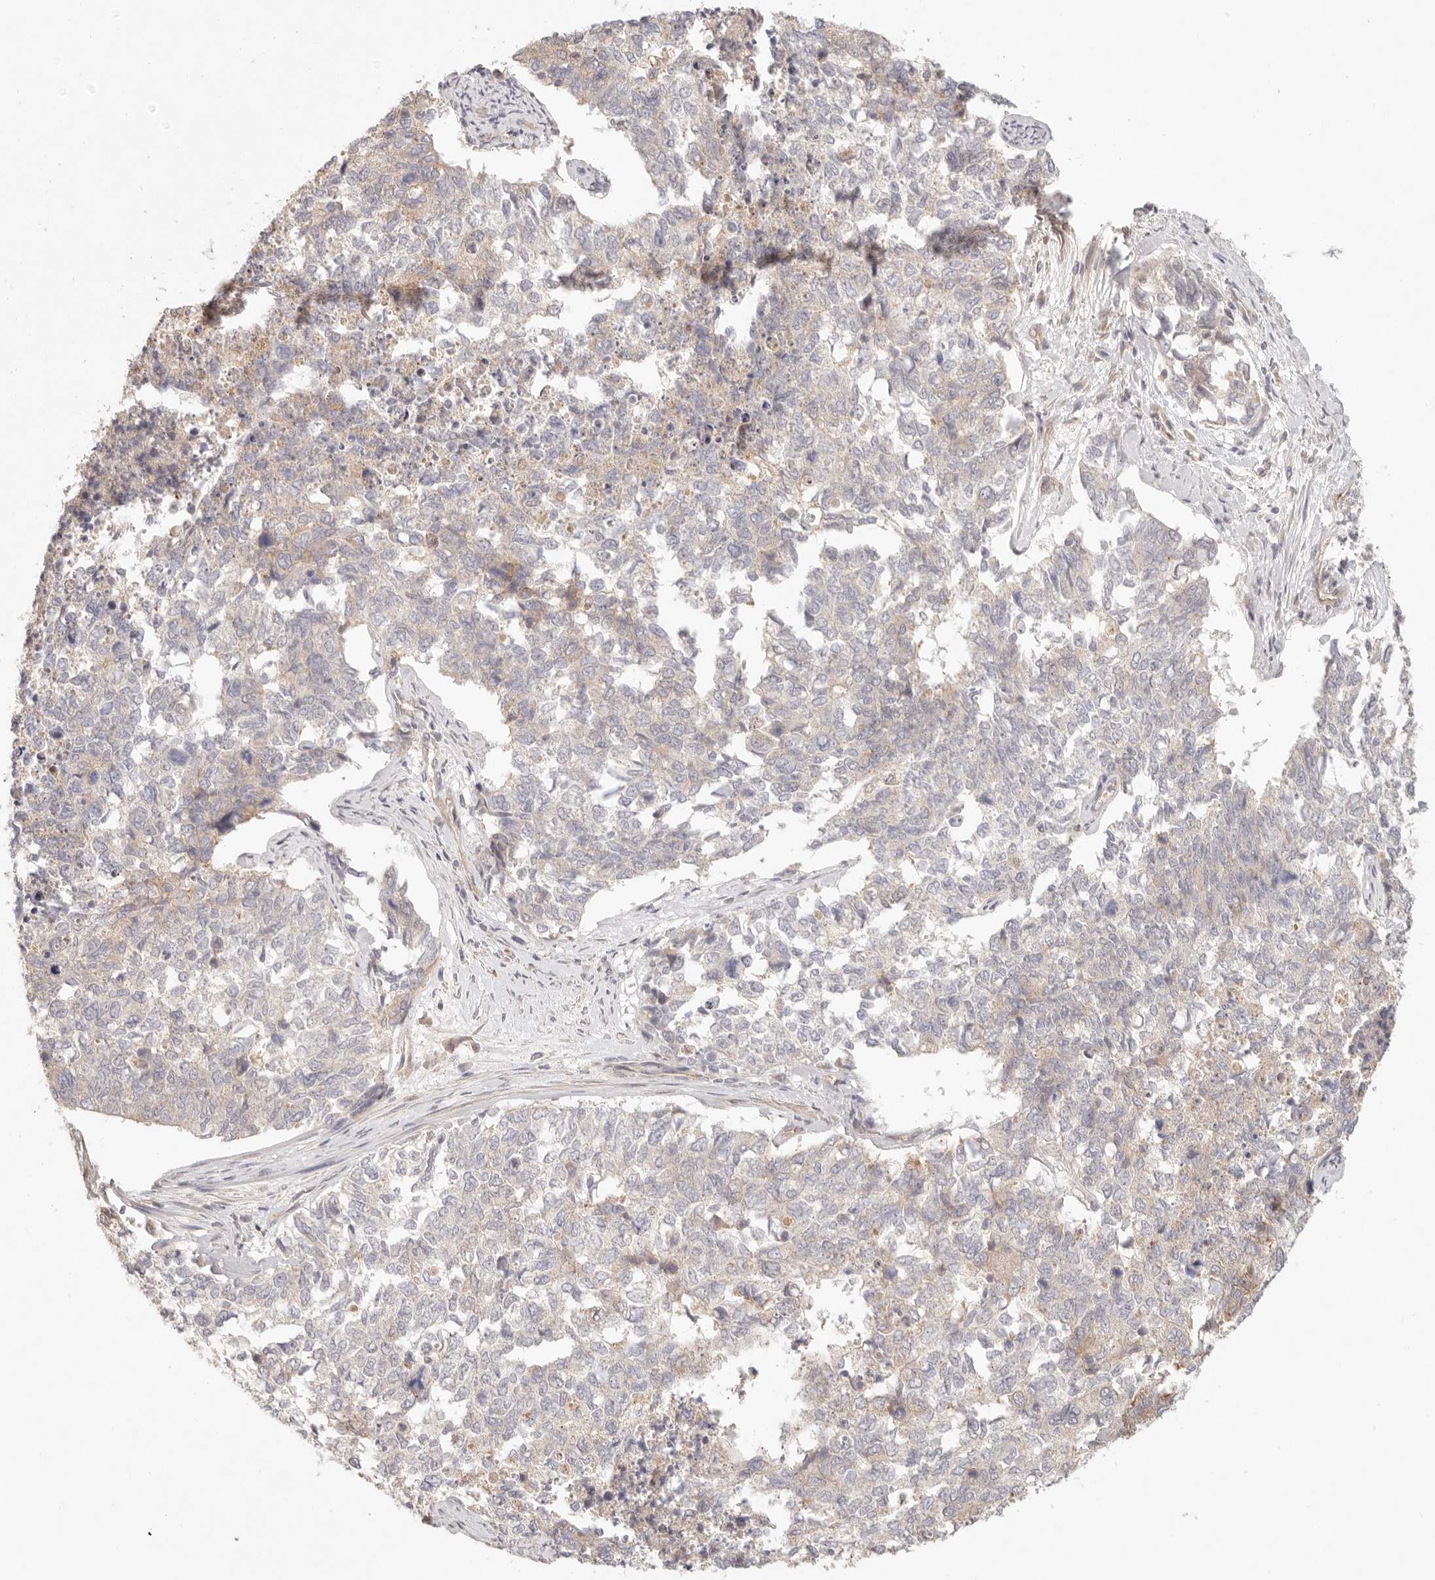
{"staining": {"intensity": "negative", "quantity": "none", "location": "none"}, "tissue": "cervical cancer", "cell_type": "Tumor cells", "image_type": "cancer", "snomed": [{"axis": "morphology", "description": "Squamous cell carcinoma, NOS"}, {"axis": "topography", "description": "Cervix"}], "caption": "Tumor cells are negative for brown protein staining in squamous cell carcinoma (cervical). (DAB (3,3'-diaminobenzidine) immunohistochemistry with hematoxylin counter stain).", "gene": "PPP1R3B", "patient": {"sex": "female", "age": 63}}